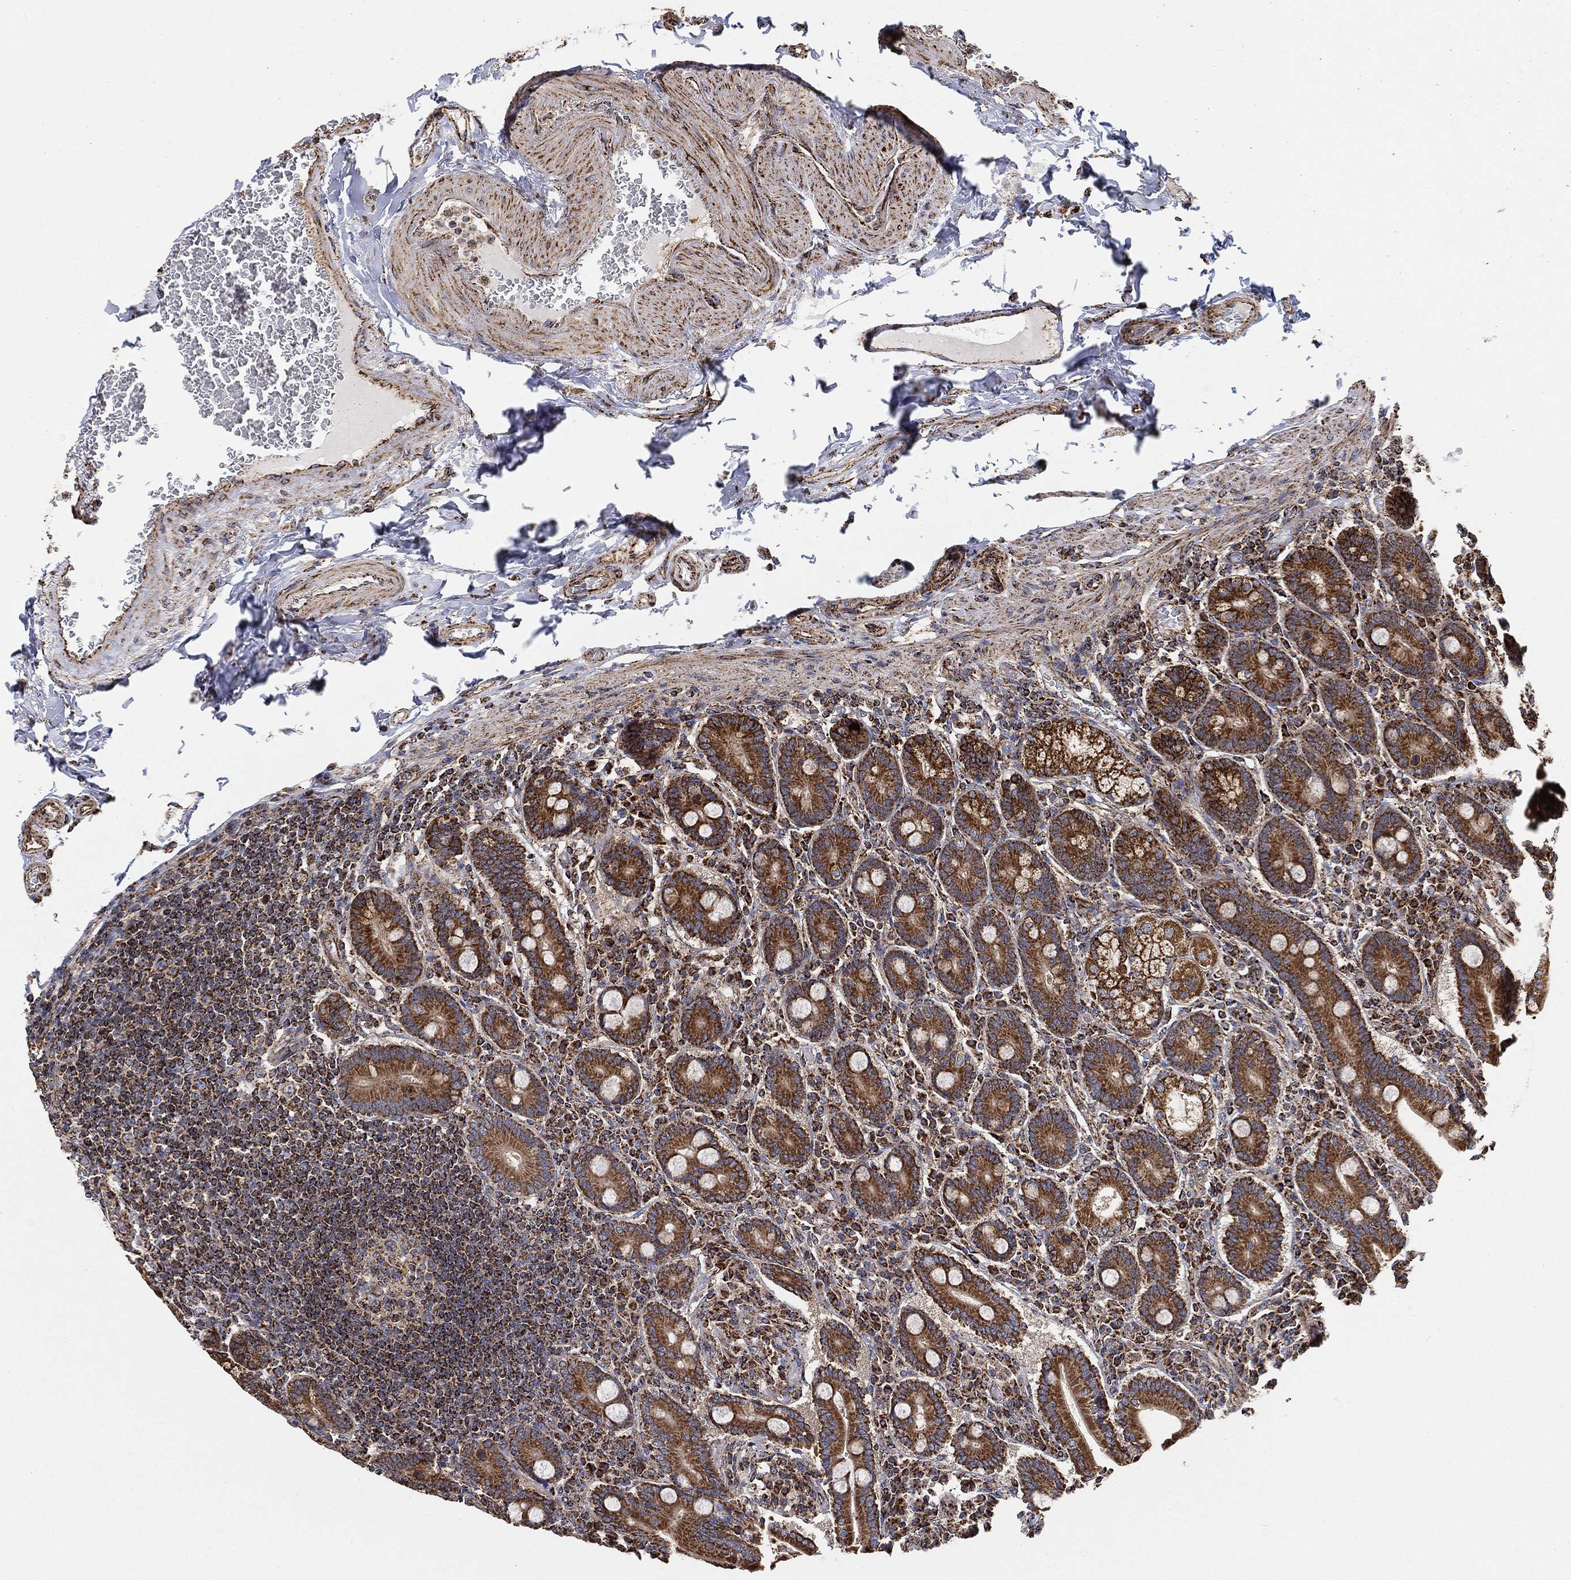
{"staining": {"intensity": "strong", "quantity": ">75%", "location": "cytoplasmic/membranous"}, "tissue": "duodenum", "cell_type": "Glandular cells", "image_type": "normal", "snomed": [{"axis": "morphology", "description": "Normal tissue, NOS"}, {"axis": "topography", "description": "Duodenum"}], "caption": "Brown immunohistochemical staining in normal human duodenum reveals strong cytoplasmic/membranous positivity in about >75% of glandular cells. The staining was performed using DAB to visualize the protein expression in brown, while the nuclei were stained in blue with hematoxylin (Magnification: 20x).", "gene": "SLC38A7", "patient": {"sex": "female", "age": 62}}